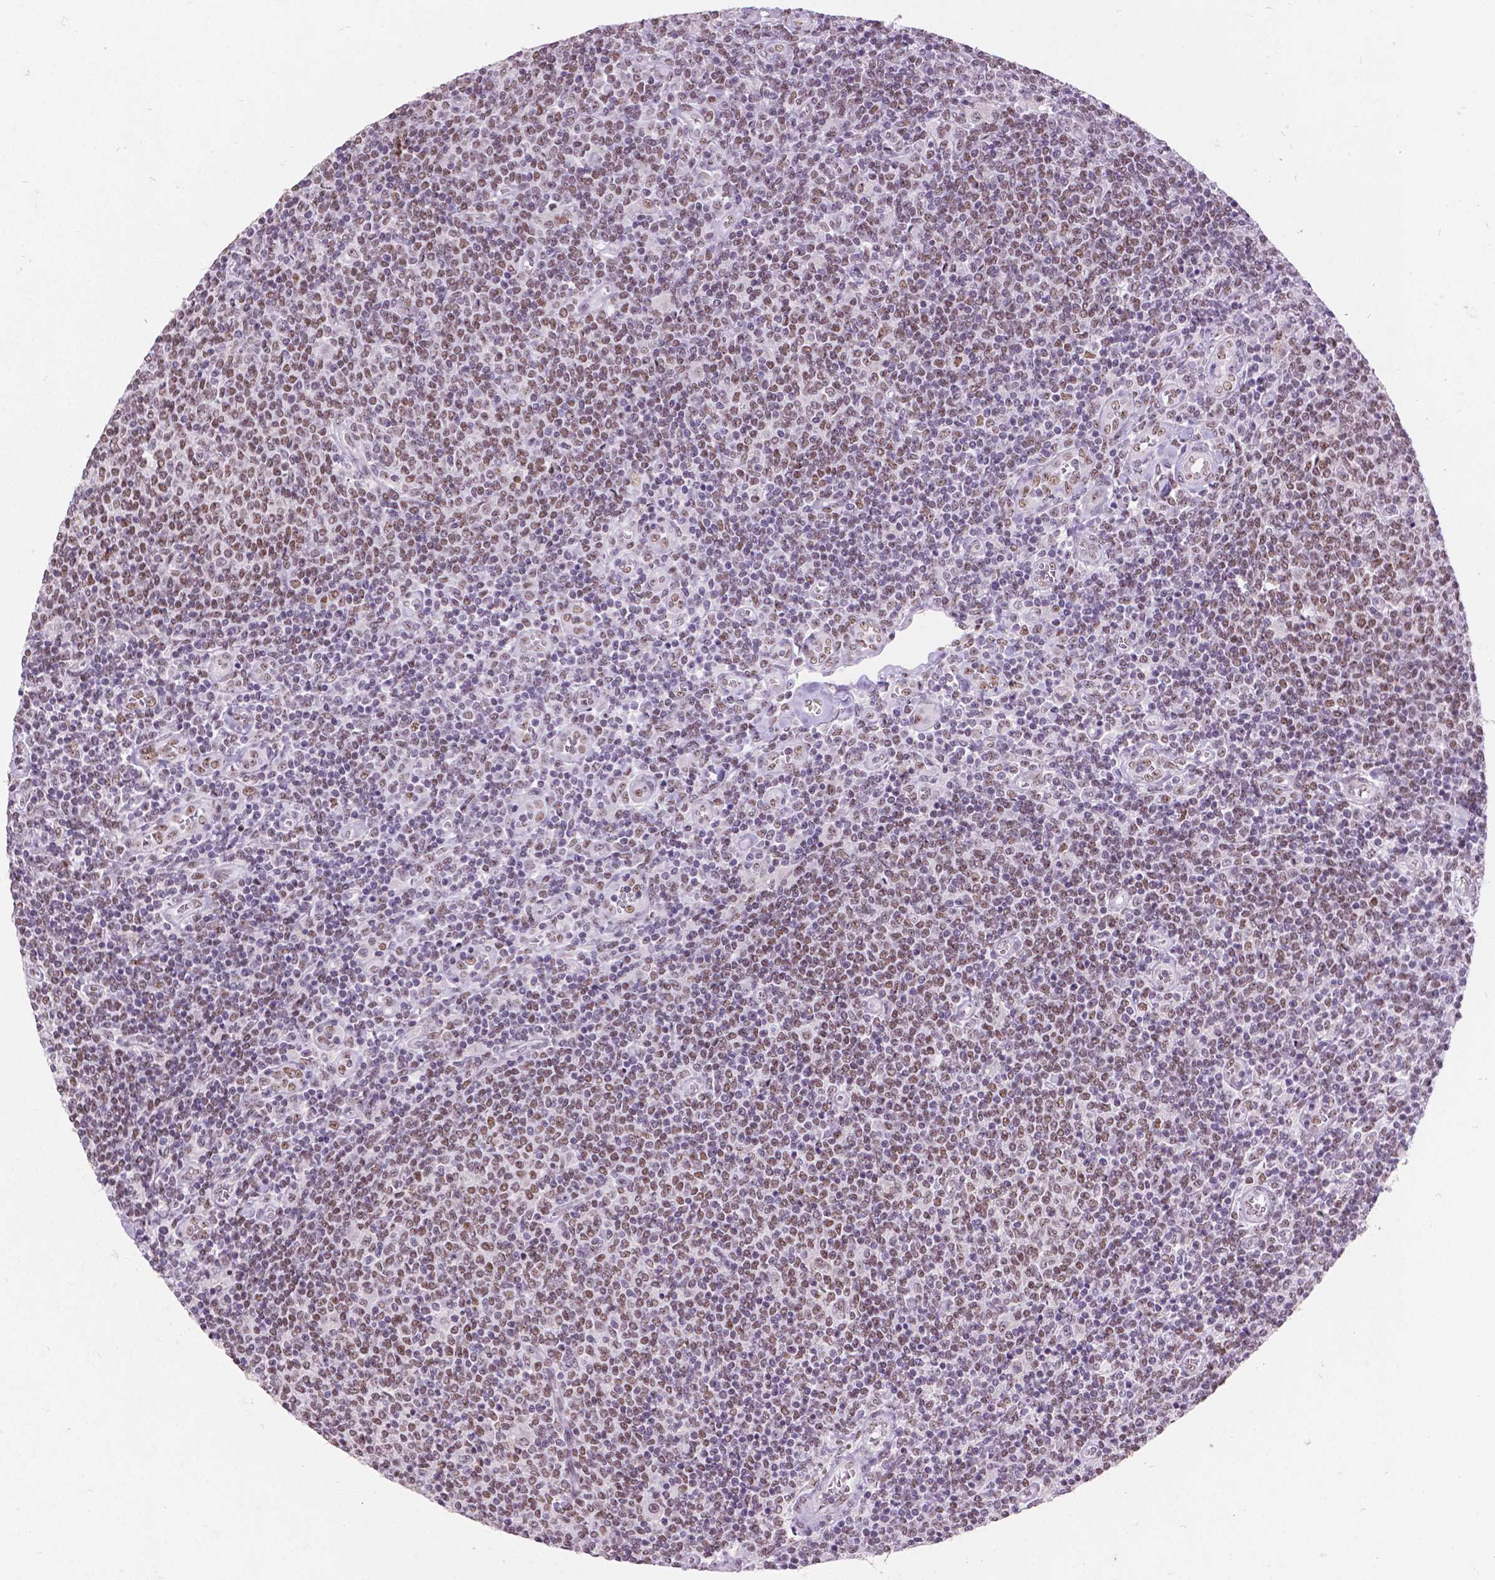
{"staining": {"intensity": "moderate", "quantity": "25%-75%", "location": "nuclear"}, "tissue": "lymphoma", "cell_type": "Tumor cells", "image_type": "cancer", "snomed": [{"axis": "morphology", "description": "Malignant lymphoma, non-Hodgkin's type, Low grade"}, {"axis": "topography", "description": "Lymph node"}], "caption": "Lymphoma stained with DAB immunohistochemistry displays medium levels of moderate nuclear expression in approximately 25%-75% of tumor cells. (IHC, brightfield microscopy, high magnification).", "gene": "COIL", "patient": {"sex": "male", "age": 52}}